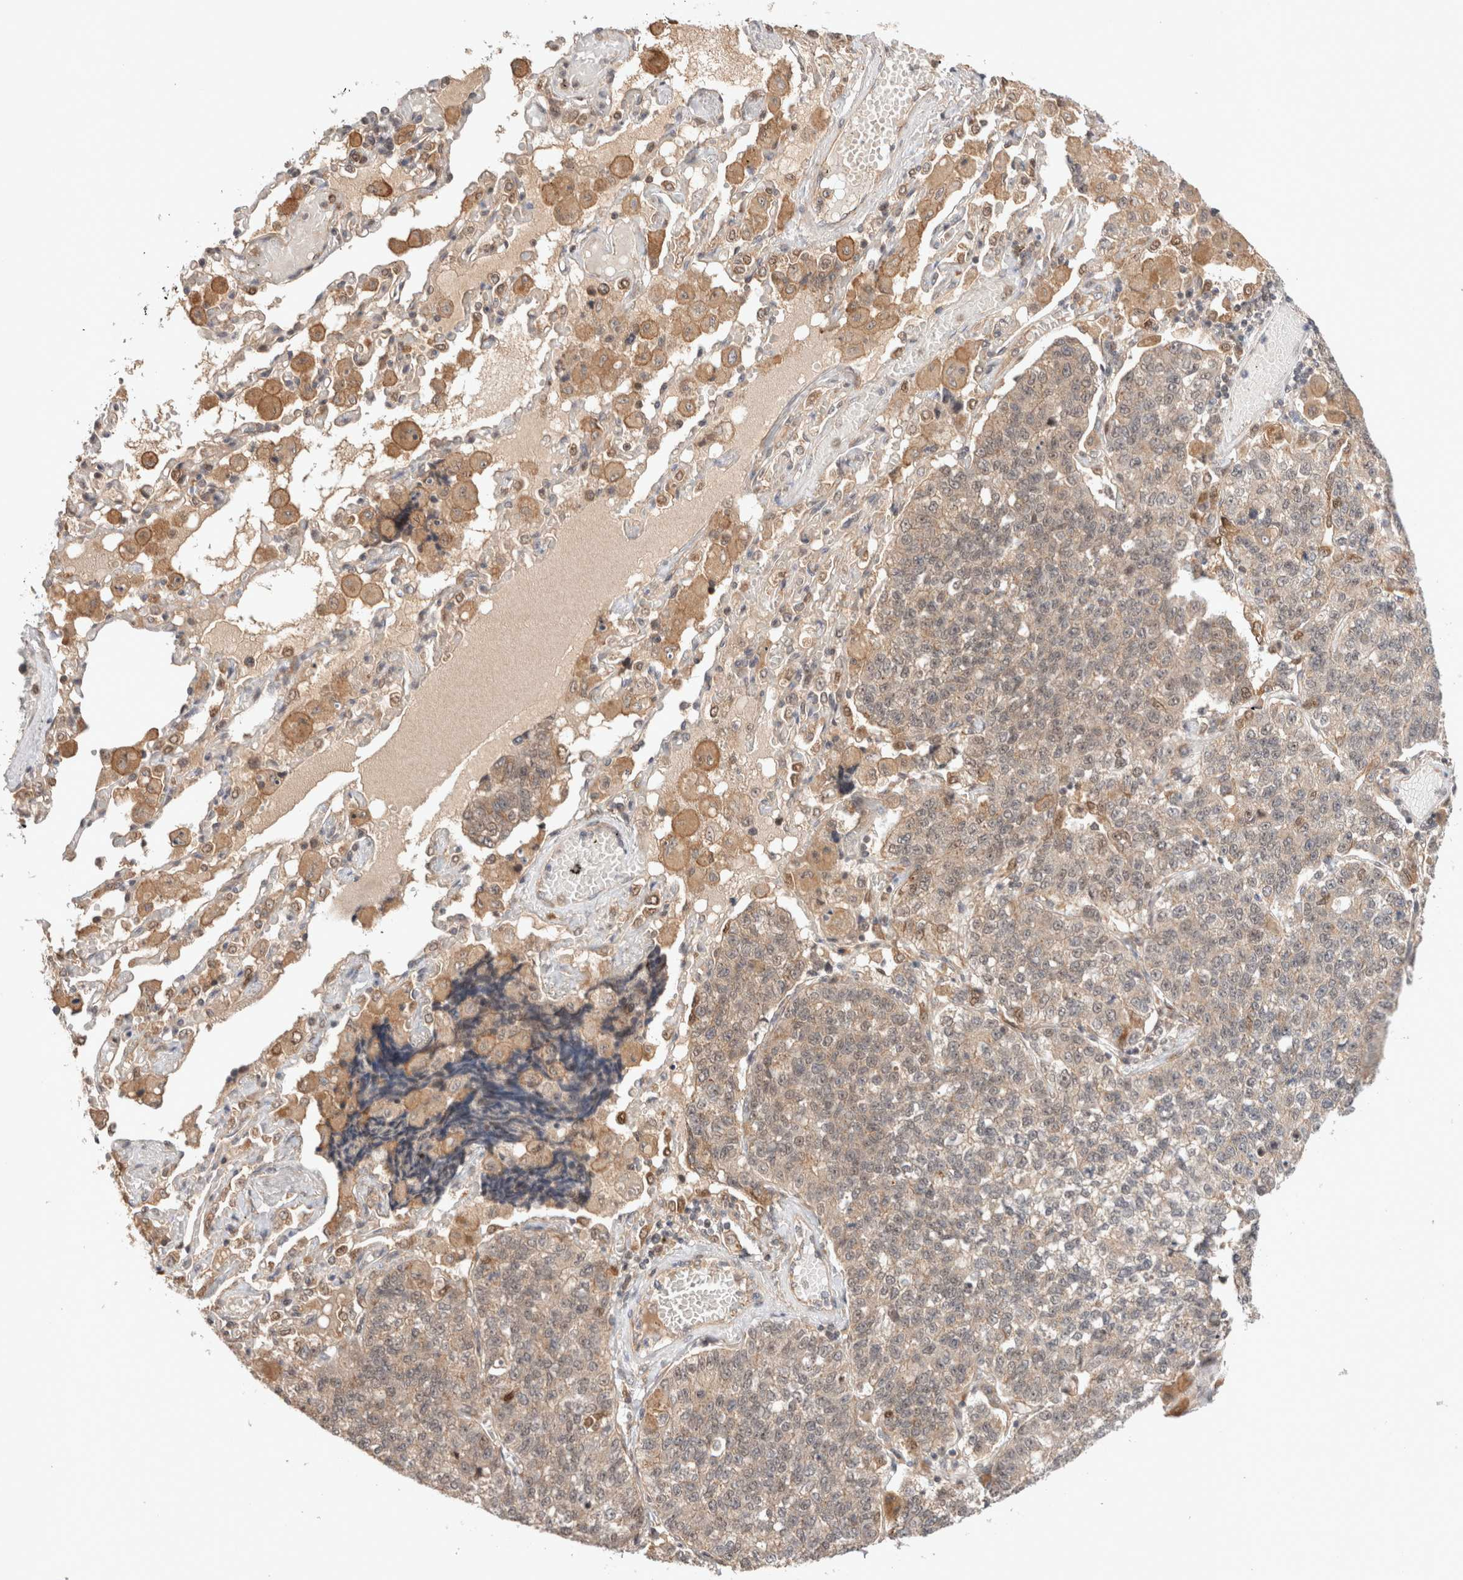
{"staining": {"intensity": "weak", "quantity": ">75%", "location": "cytoplasmic/membranous"}, "tissue": "lung cancer", "cell_type": "Tumor cells", "image_type": "cancer", "snomed": [{"axis": "morphology", "description": "Adenocarcinoma, NOS"}, {"axis": "topography", "description": "Lung"}], "caption": "Protein expression analysis of human lung cancer (adenocarcinoma) reveals weak cytoplasmic/membranous expression in approximately >75% of tumor cells.", "gene": "SIKE1", "patient": {"sex": "male", "age": 49}}